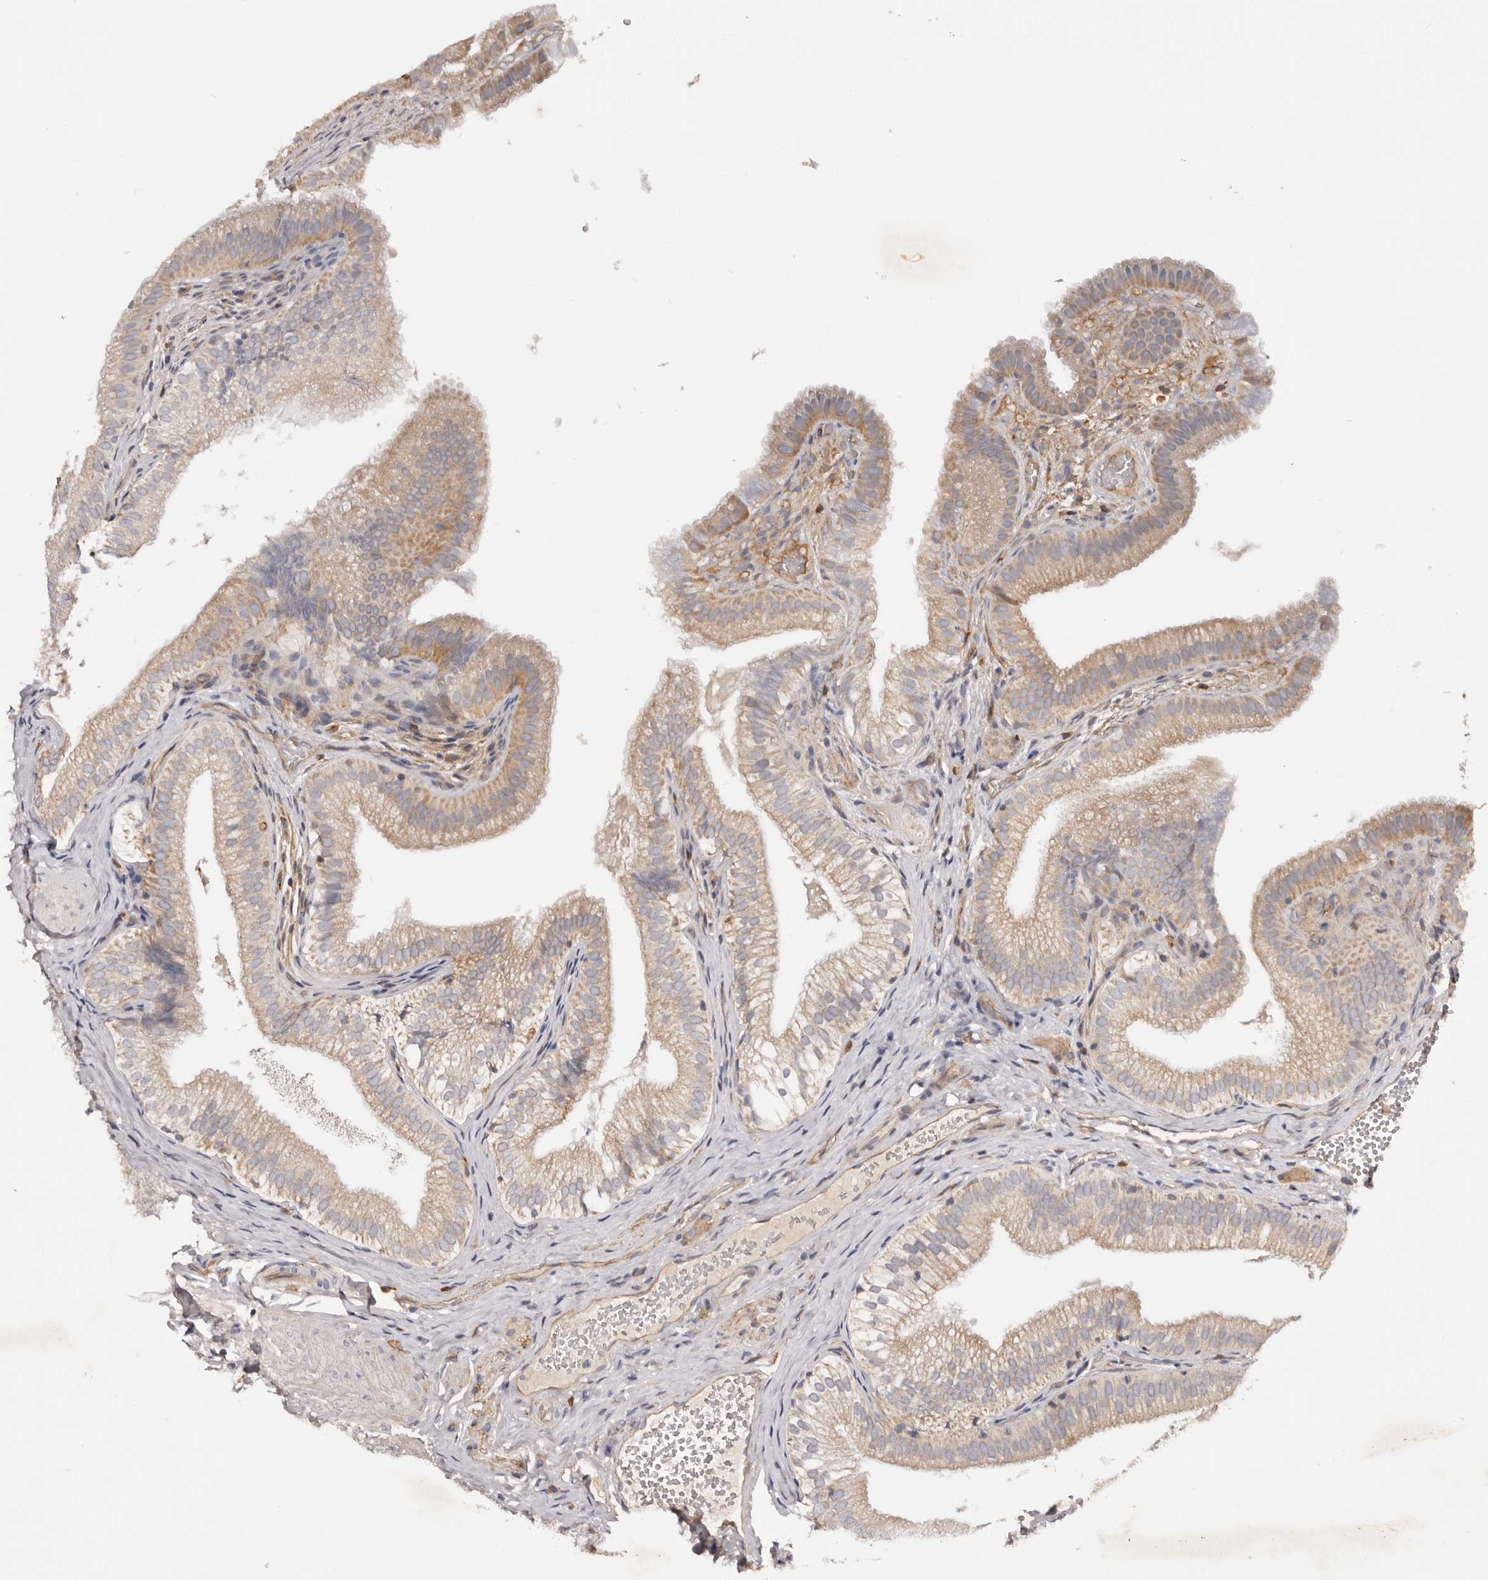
{"staining": {"intensity": "weak", "quantity": ">75%", "location": "cytoplasmic/membranous"}, "tissue": "gallbladder", "cell_type": "Glandular cells", "image_type": "normal", "snomed": [{"axis": "morphology", "description": "Normal tissue, NOS"}, {"axis": "topography", "description": "Gallbladder"}], "caption": "The immunohistochemical stain shows weak cytoplasmic/membranous staining in glandular cells of normal gallbladder.", "gene": "DMRT2", "patient": {"sex": "female", "age": 30}}